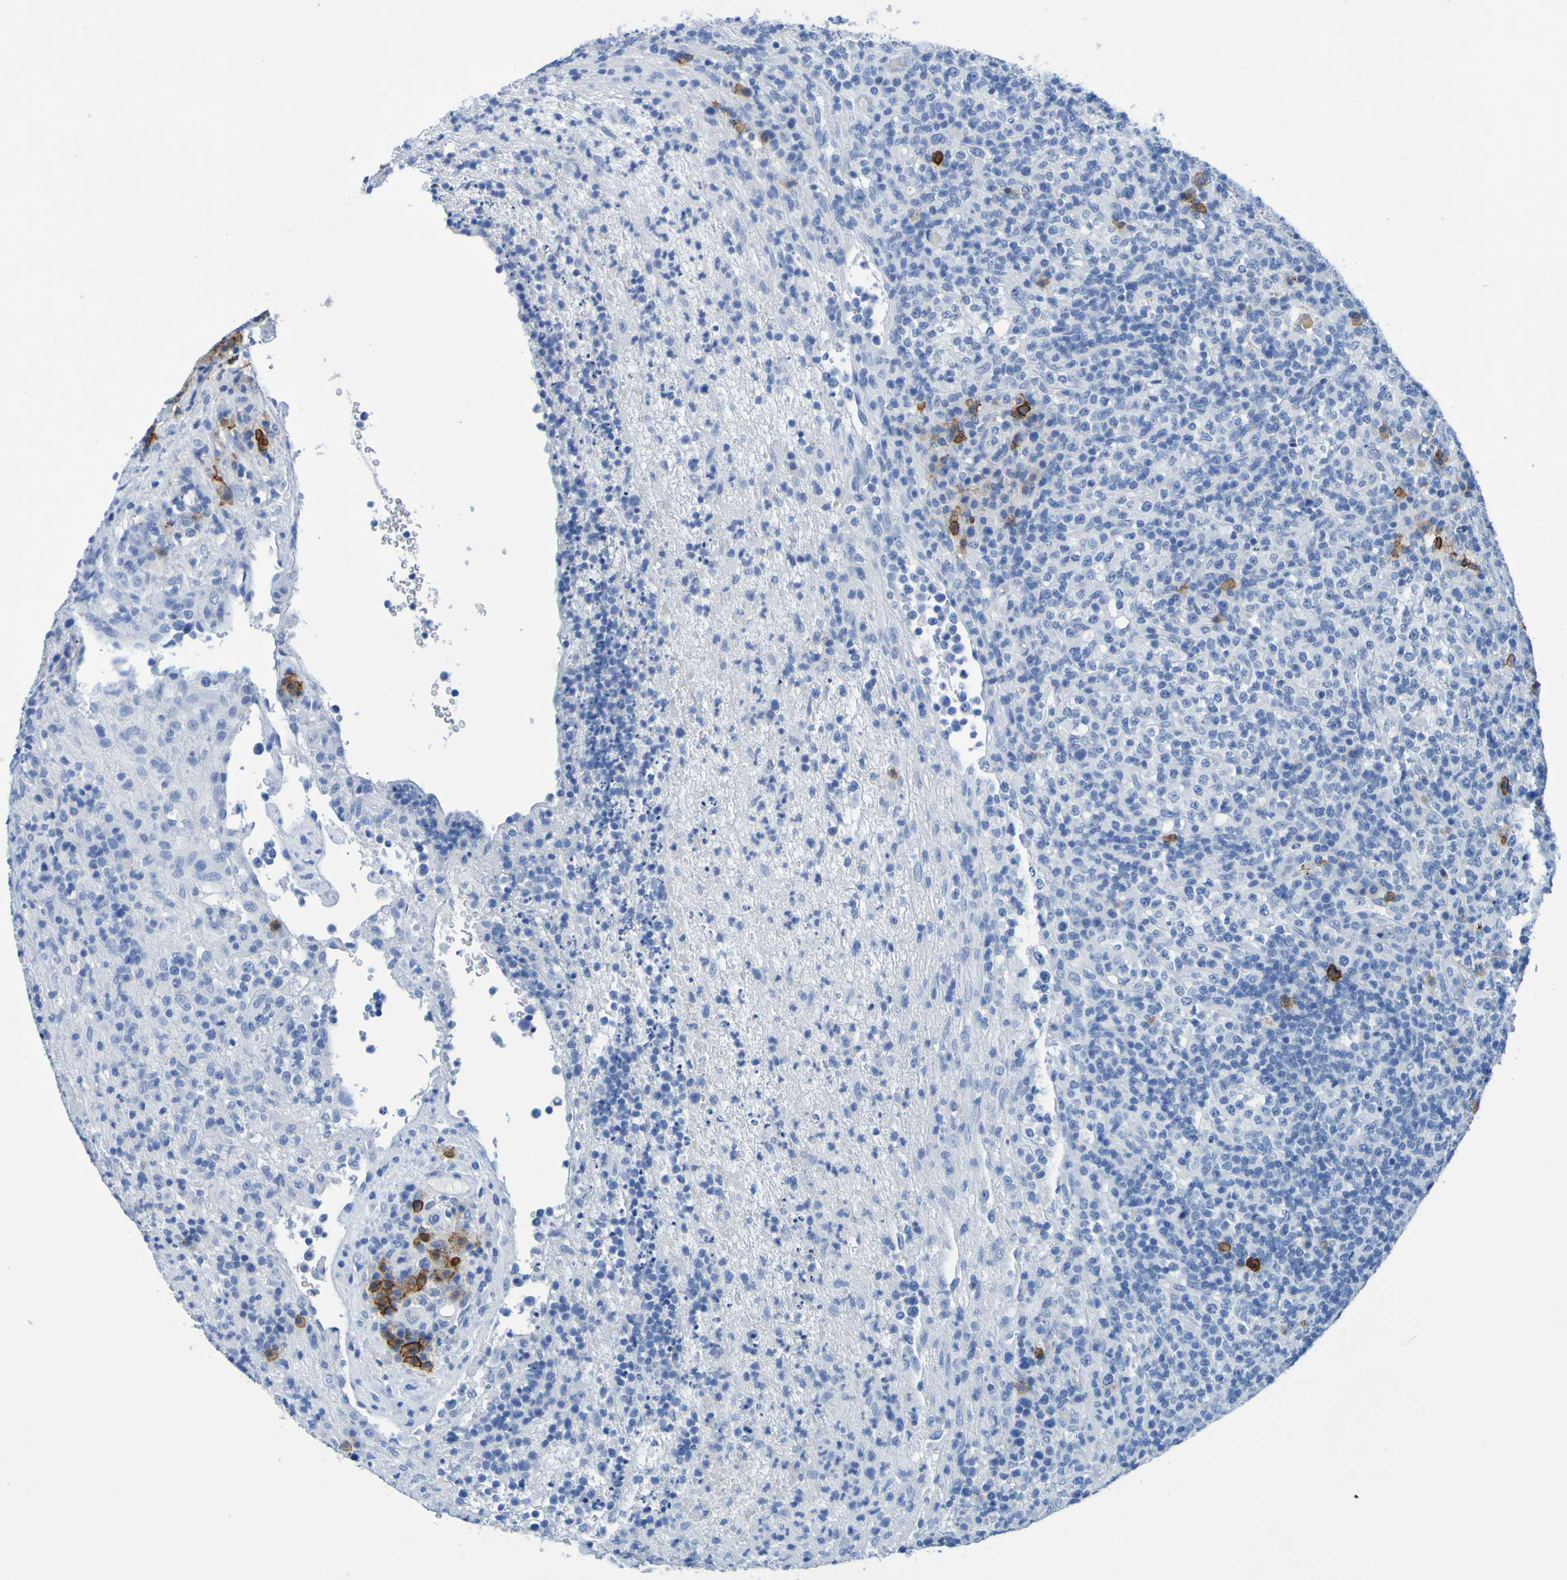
{"staining": {"intensity": "negative", "quantity": "none", "location": "none"}, "tissue": "lymphoma", "cell_type": "Tumor cells", "image_type": "cancer", "snomed": [{"axis": "morphology", "description": "Malignant lymphoma, non-Hodgkin's type, High grade"}, {"axis": "topography", "description": "Lymph node"}], "caption": "Immunohistochemistry histopathology image of lymphoma stained for a protein (brown), which exhibits no positivity in tumor cells.", "gene": "DPEP1", "patient": {"sex": "female", "age": 76}}